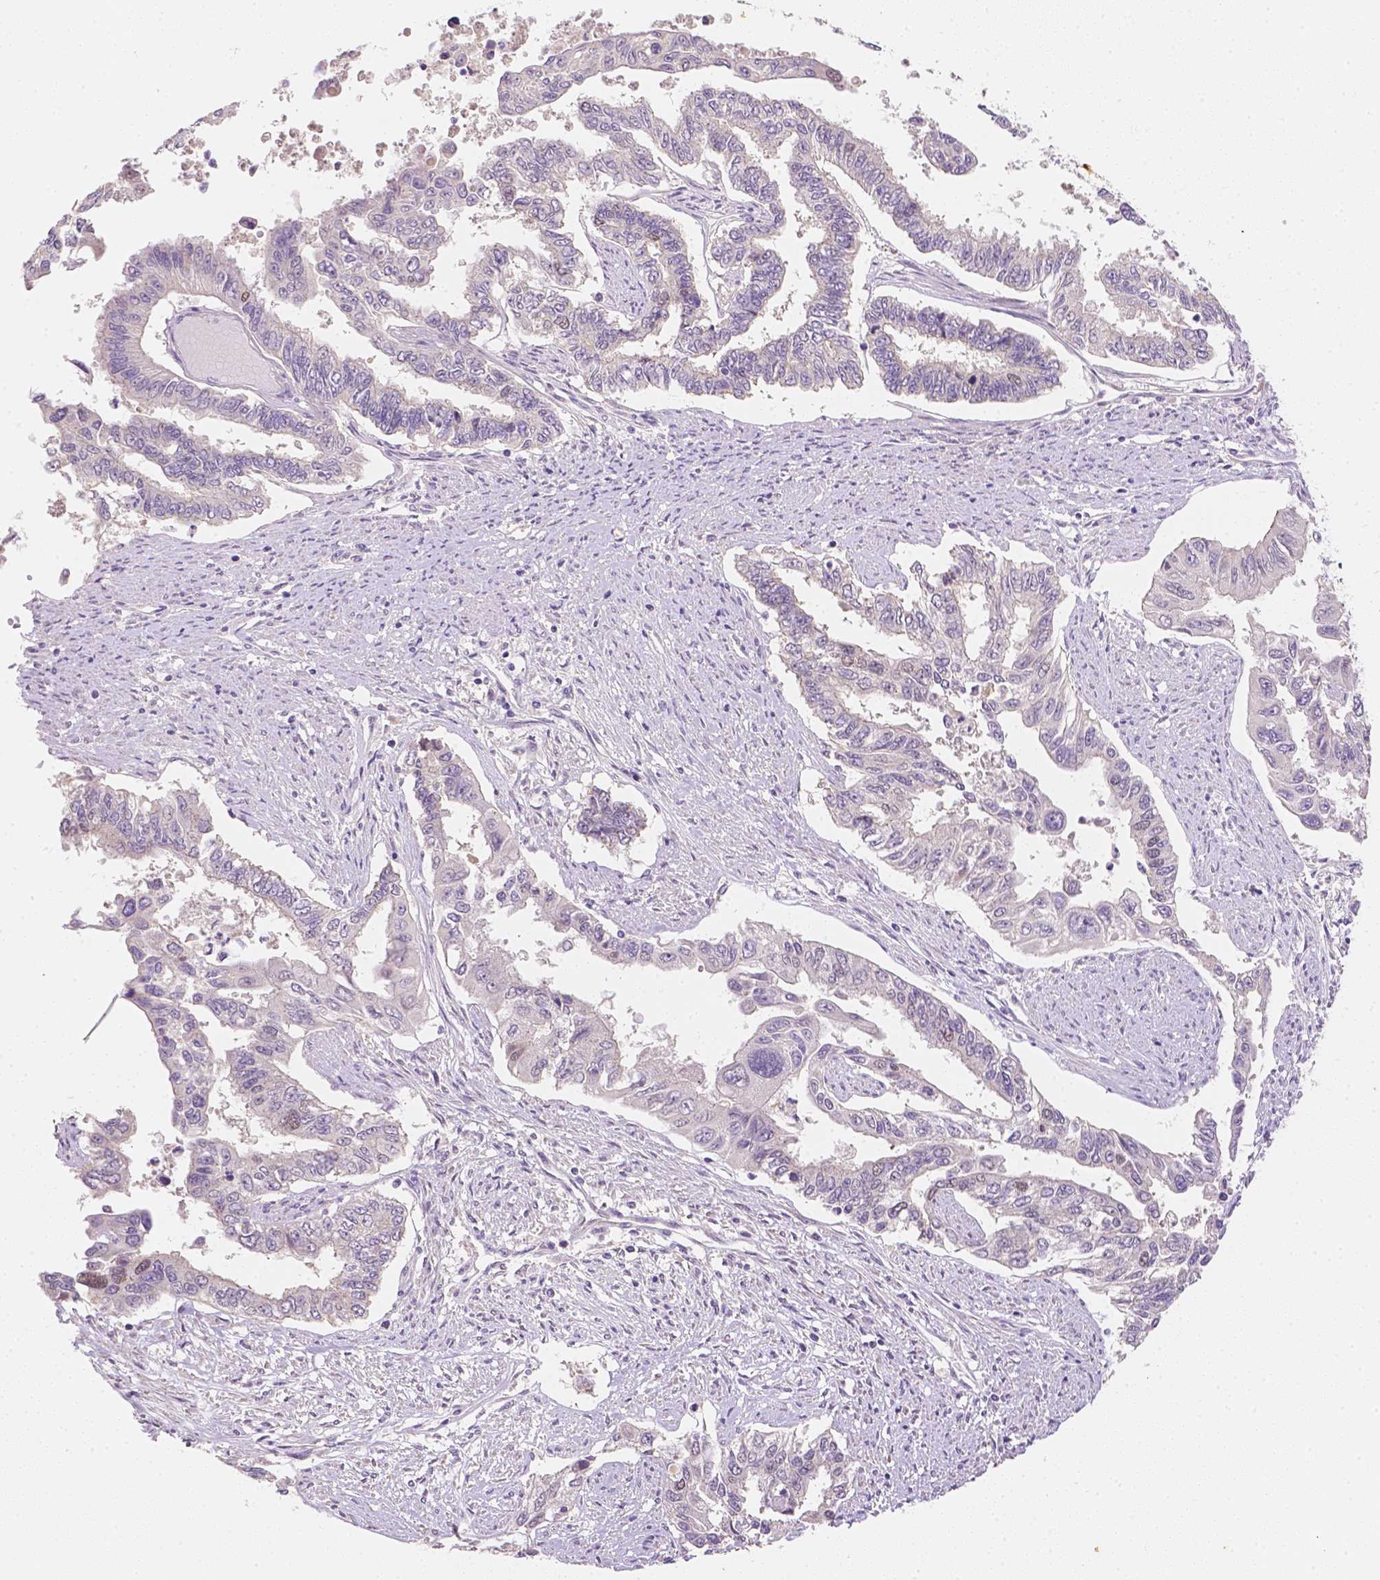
{"staining": {"intensity": "negative", "quantity": "none", "location": "none"}, "tissue": "endometrial cancer", "cell_type": "Tumor cells", "image_type": "cancer", "snomed": [{"axis": "morphology", "description": "Adenocarcinoma, NOS"}, {"axis": "topography", "description": "Uterus"}], "caption": "Immunohistochemical staining of adenocarcinoma (endometrial) displays no significant staining in tumor cells.", "gene": "C10orf67", "patient": {"sex": "female", "age": 59}}